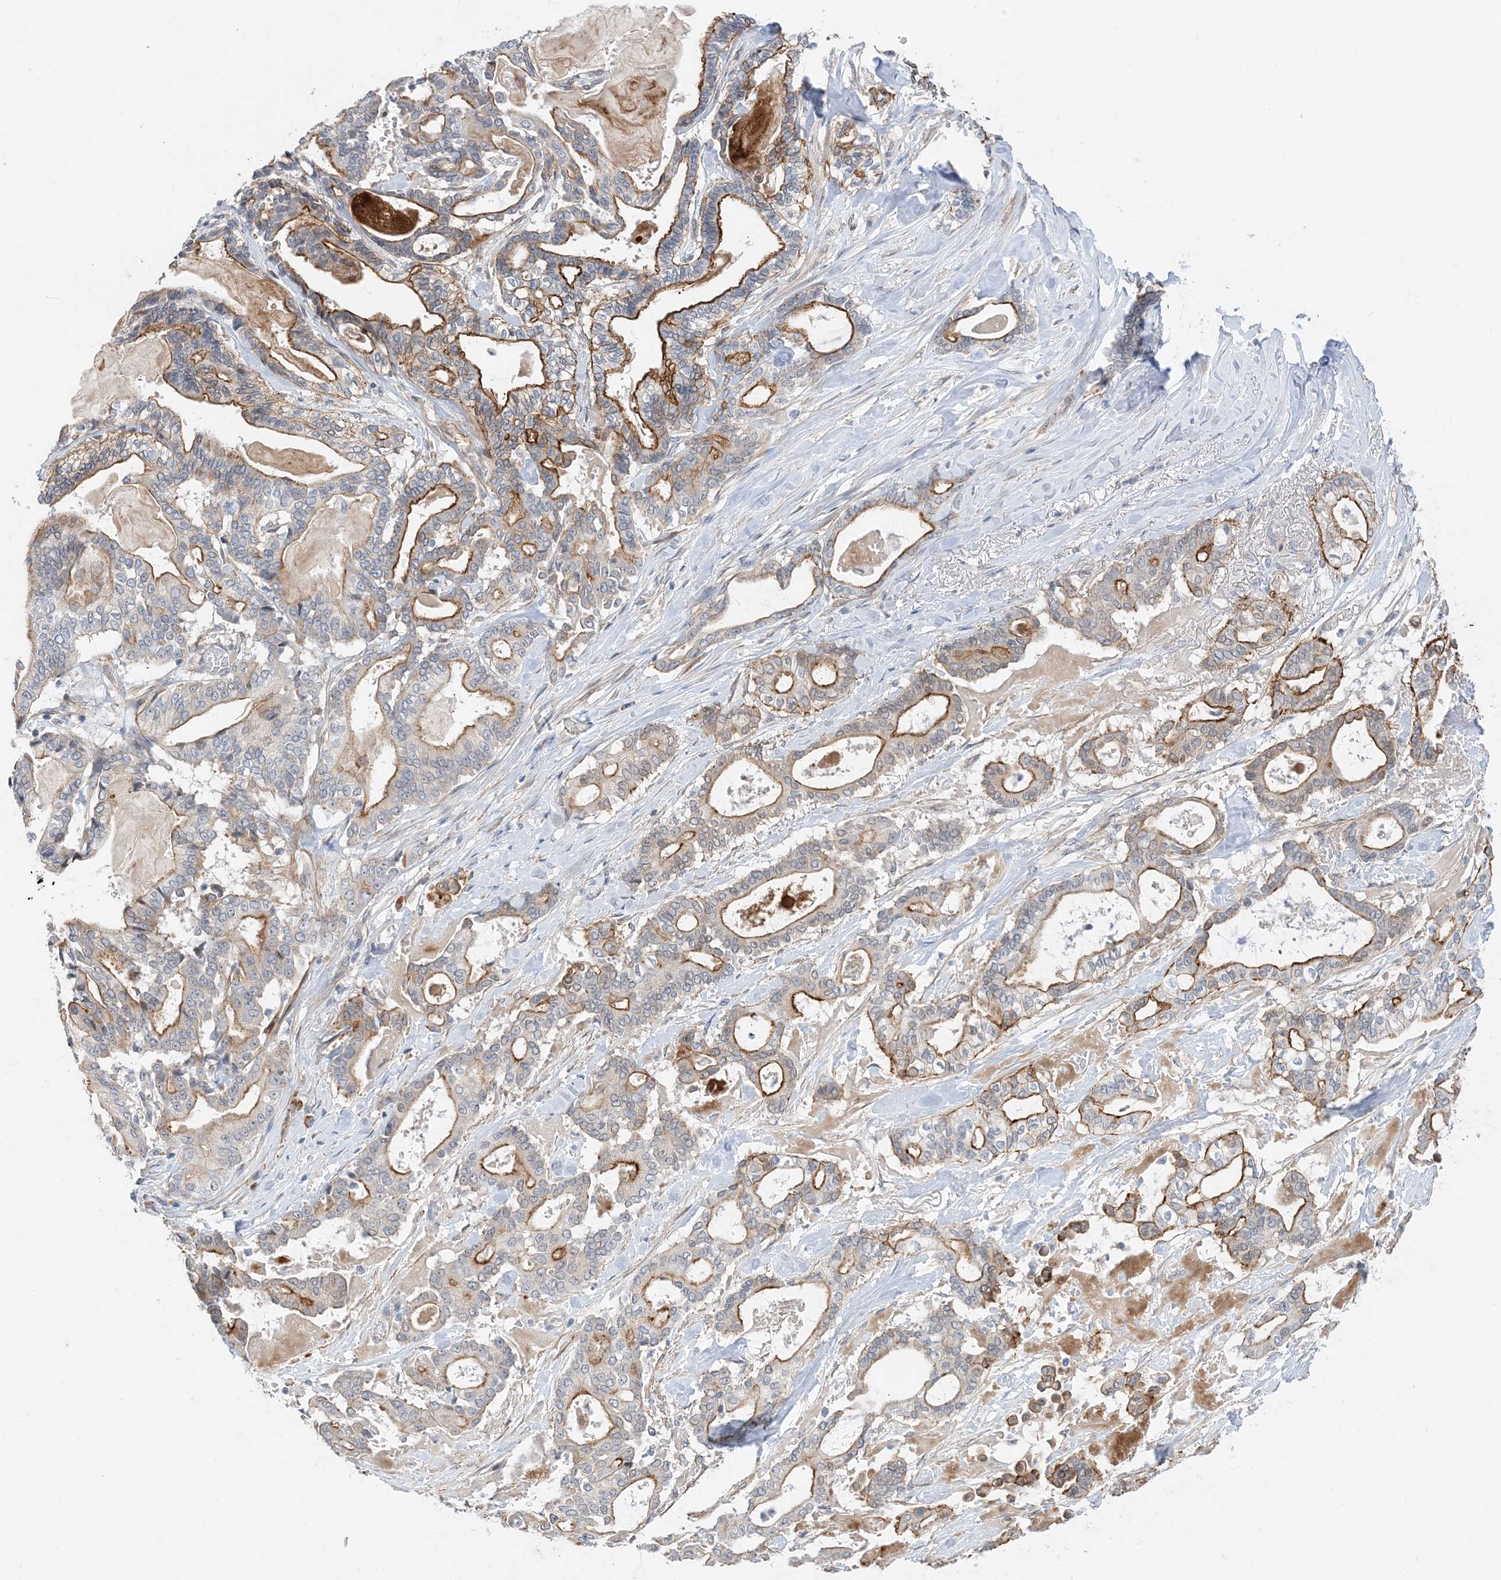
{"staining": {"intensity": "moderate", "quantity": ">75%", "location": "cytoplasmic/membranous"}, "tissue": "pancreatic cancer", "cell_type": "Tumor cells", "image_type": "cancer", "snomed": [{"axis": "morphology", "description": "Adenocarcinoma, NOS"}, {"axis": "topography", "description": "Pancreas"}], "caption": "This is a micrograph of immunohistochemistry (IHC) staining of pancreatic cancer, which shows moderate staining in the cytoplasmic/membranous of tumor cells.", "gene": "IL36B", "patient": {"sex": "male", "age": 63}}